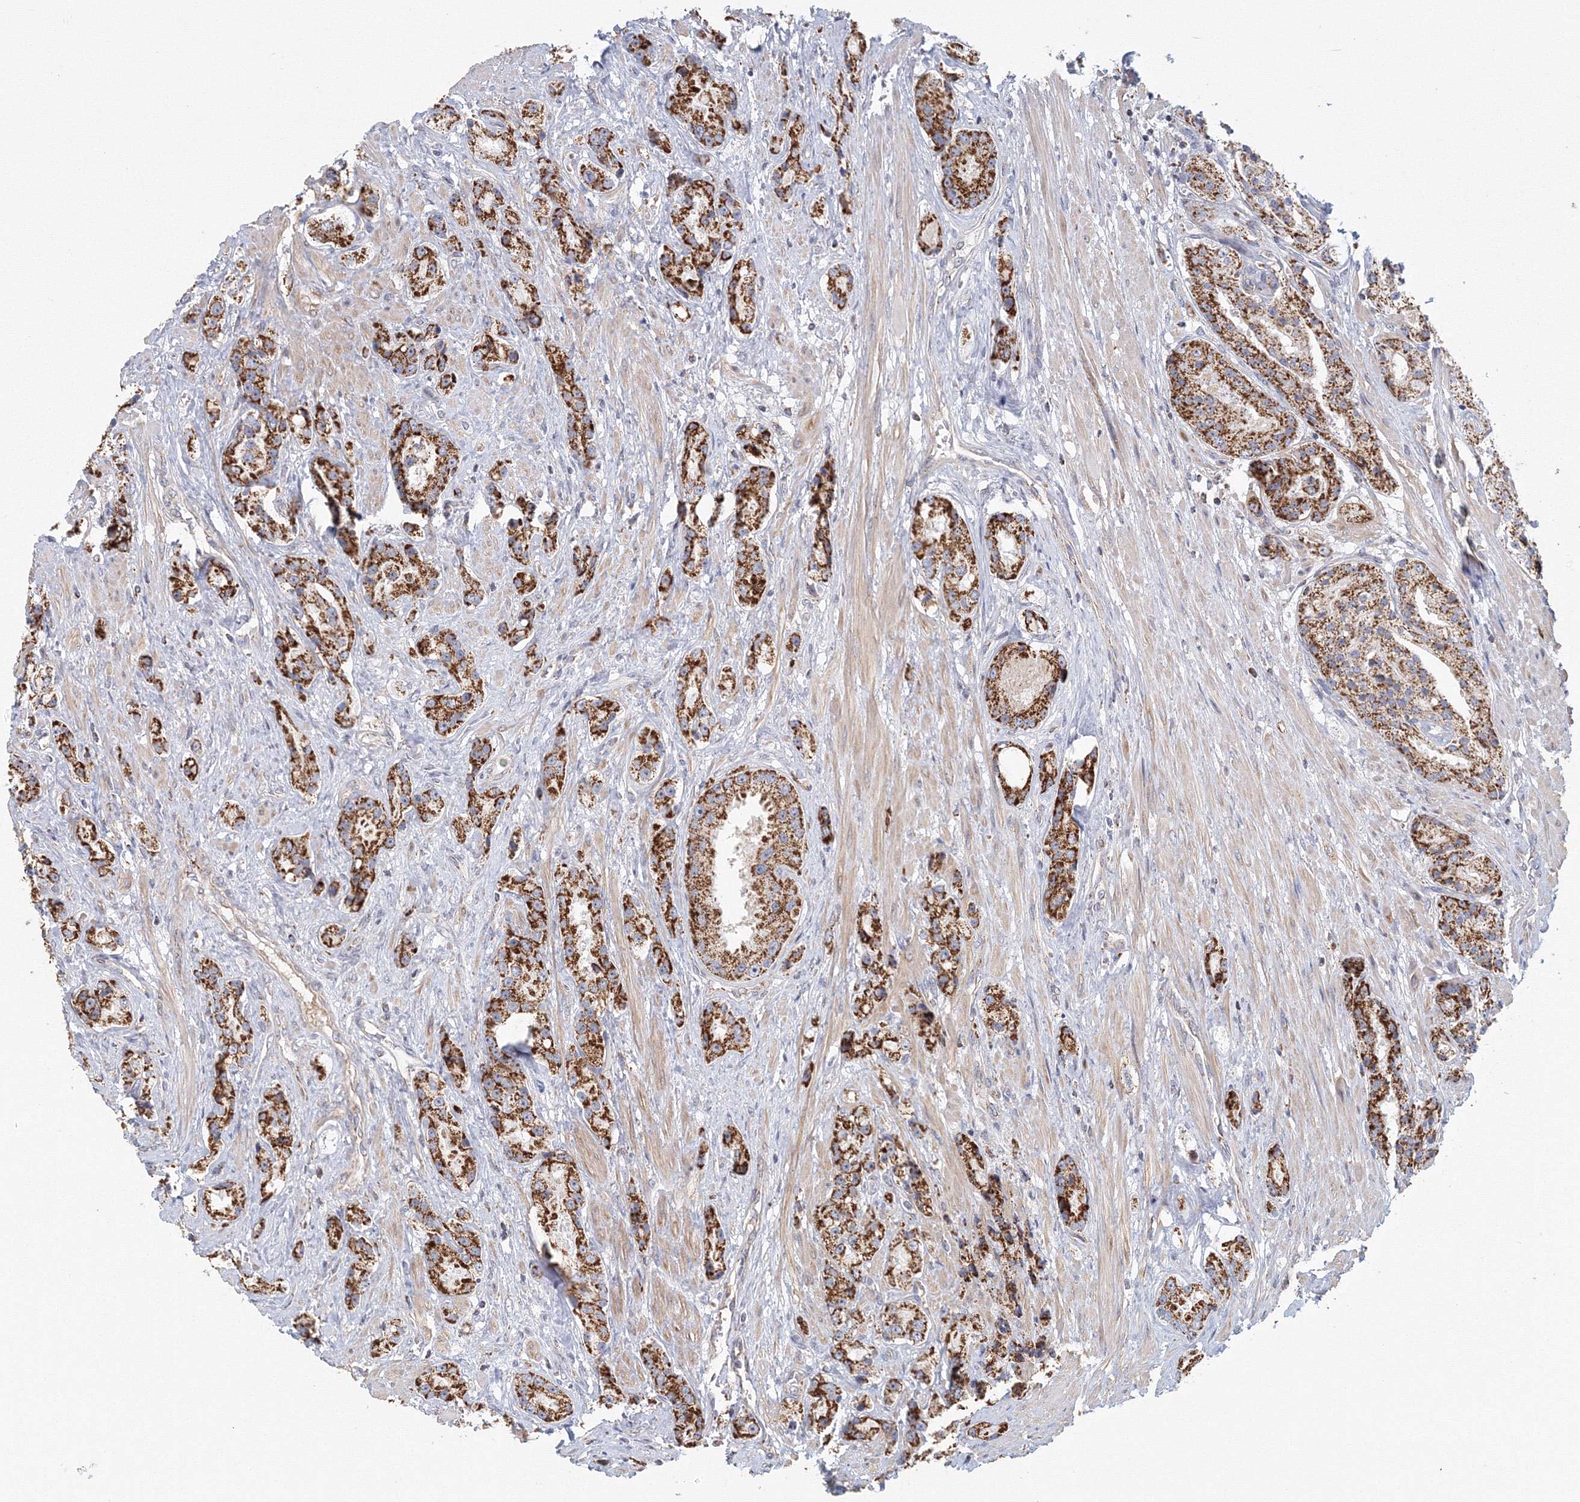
{"staining": {"intensity": "strong", "quantity": ">75%", "location": "cytoplasmic/membranous"}, "tissue": "prostate cancer", "cell_type": "Tumor cells", "image_type": "cancer", "snomed": [{"axis": "morphology", "description": "Adenocarcinoma, High grade"}, {"axis": "topography", "description": "Prostate"}], "caption": "Strong cytoplasmic/membranous staining is appreciated in approximately >75% of tumor cells in prostate cancer (adenocarcinoma (high-grade)). (IHC, brightfield microscopy, high magnification).", "gene": "GRPEL1", "patient": {"sex": "male", "age": 60}}